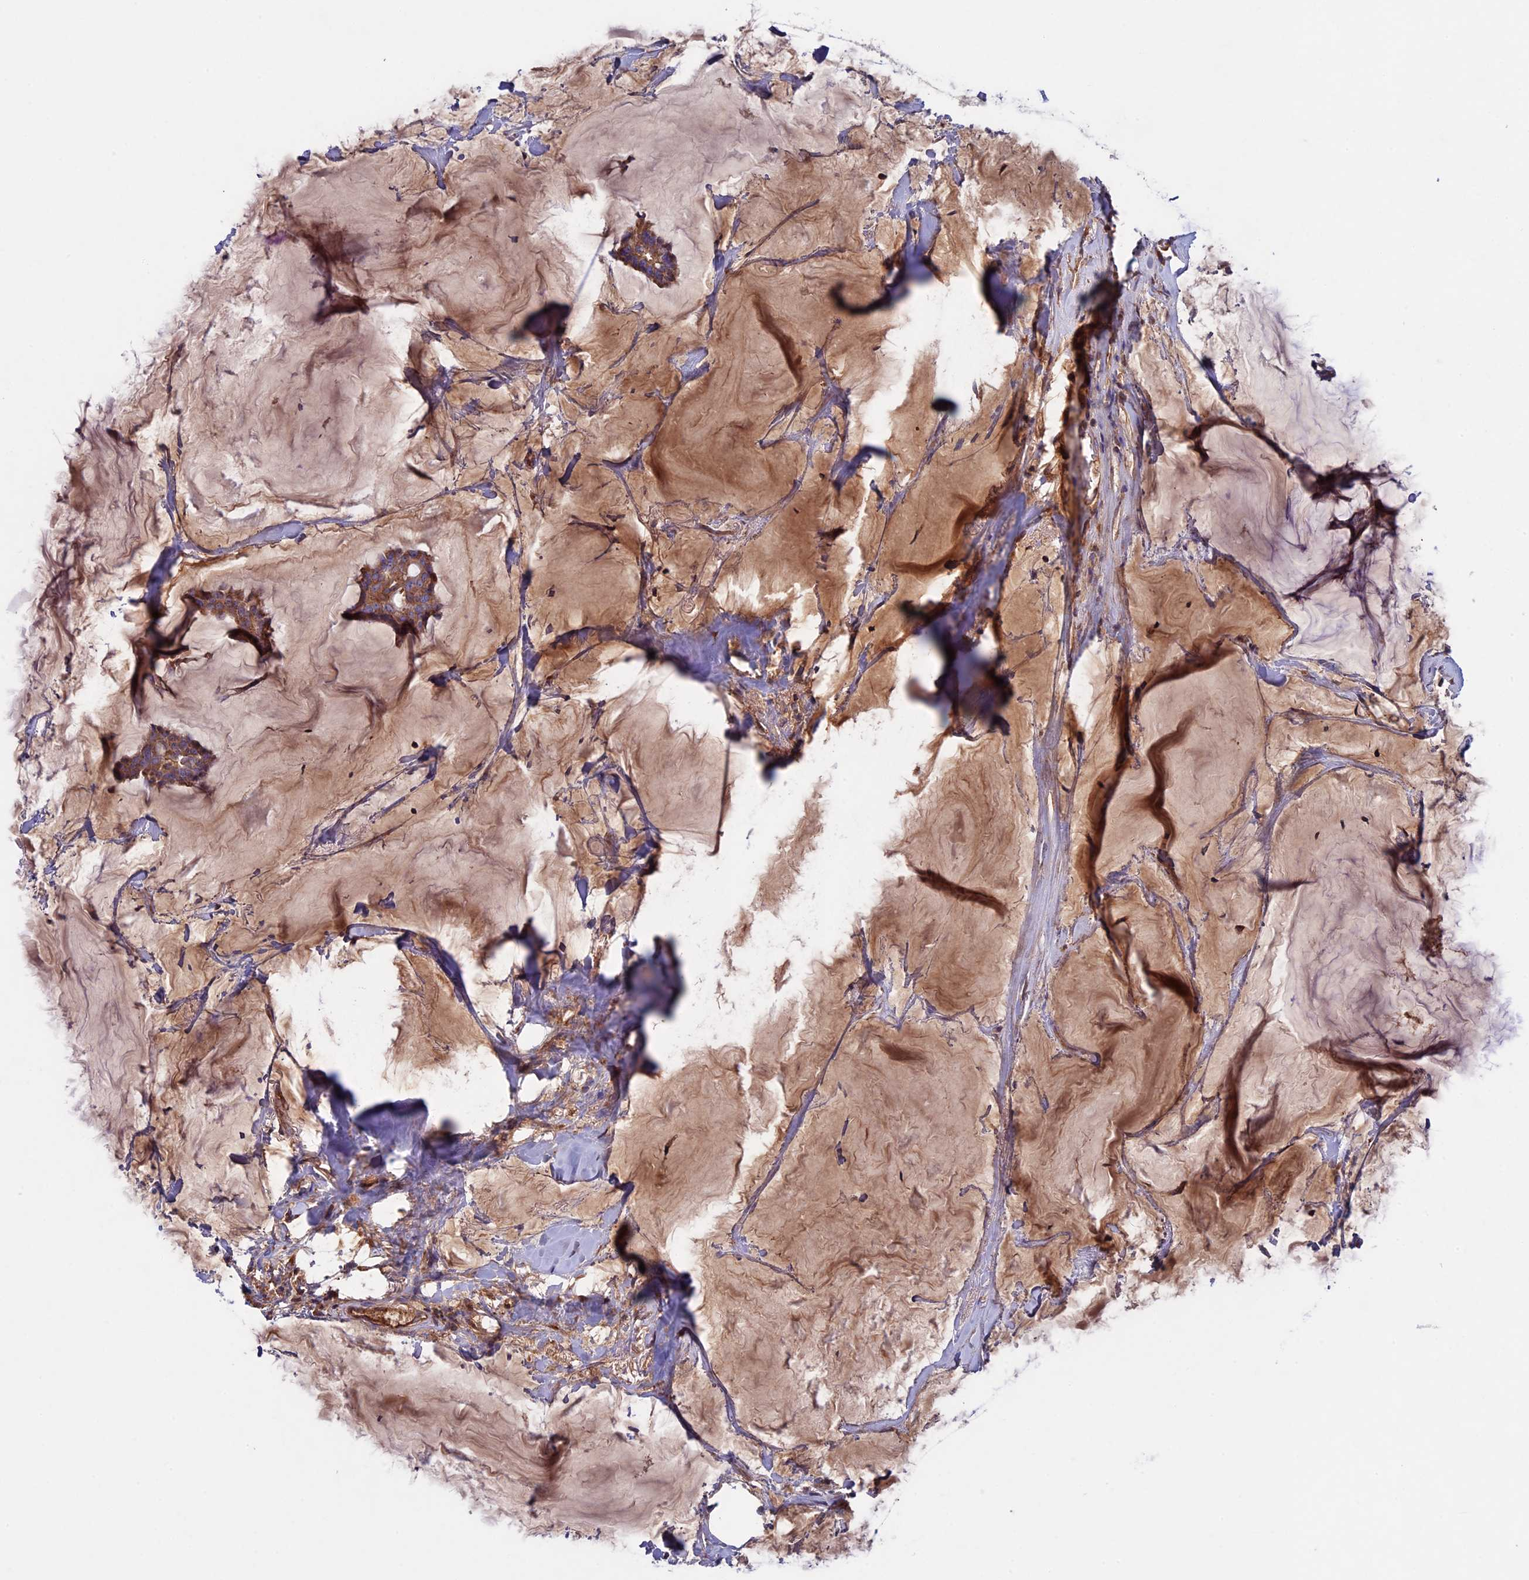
{"staining": {"intensity": "moderate", "quantity": ">75%", "location": "cytoplasmic/membranous"}, "tissue": "breast cancer", "cell_type": "Tumor cells", "image_type": "cancer", "snomed": [{"axis": "morphology", "description": "Duct carcinoma"}, {"axis": "topography", "description": "Breast"}], "caption": "Breast cancer (invasive ductal carcinoma) tissue exhibits moderate cytoplasmic/membranous staining in about >75% of tumor cells", "gene": "SLC15A5", "patient": {"sex": "female", "age": 93}}